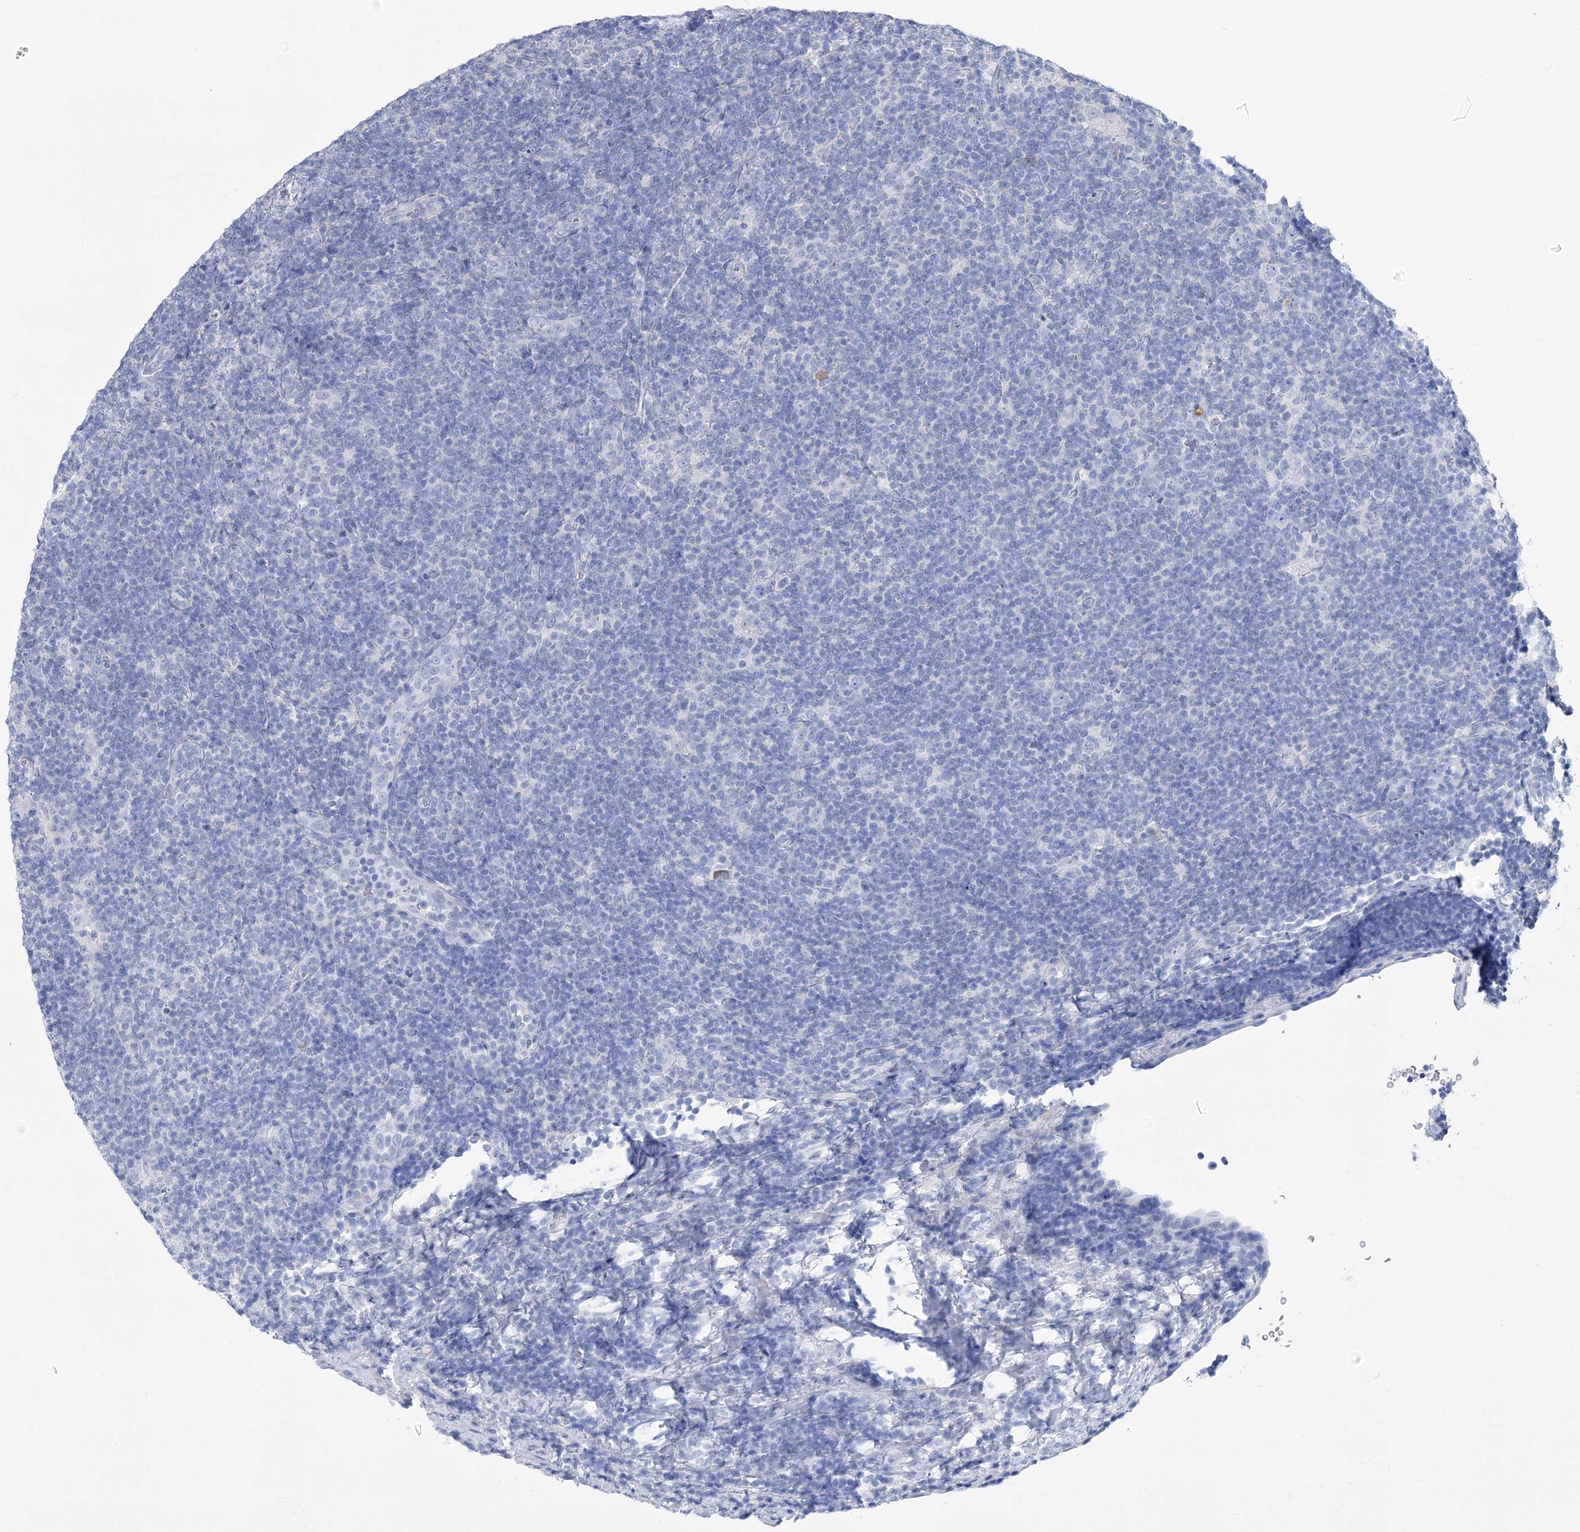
{"staining": {"intensity": "negative", "quantity": "none", "location": "none"}, "tissue": "lymphoma", "cell_type": "Tumor cells", "image_type": "cancer", "snomed": [{"axis": "morphology", "description": "Hodgkin's disease, NOS"}, {"axis": "topography", "description": "Lymph node"}], "caption": "The immunohistochemistry (IHC) image has no significant expression in tumor cells of lymphoma tissue.", "gene": "PCDHA1", "patient": {"sex": "female", "age": 57}}